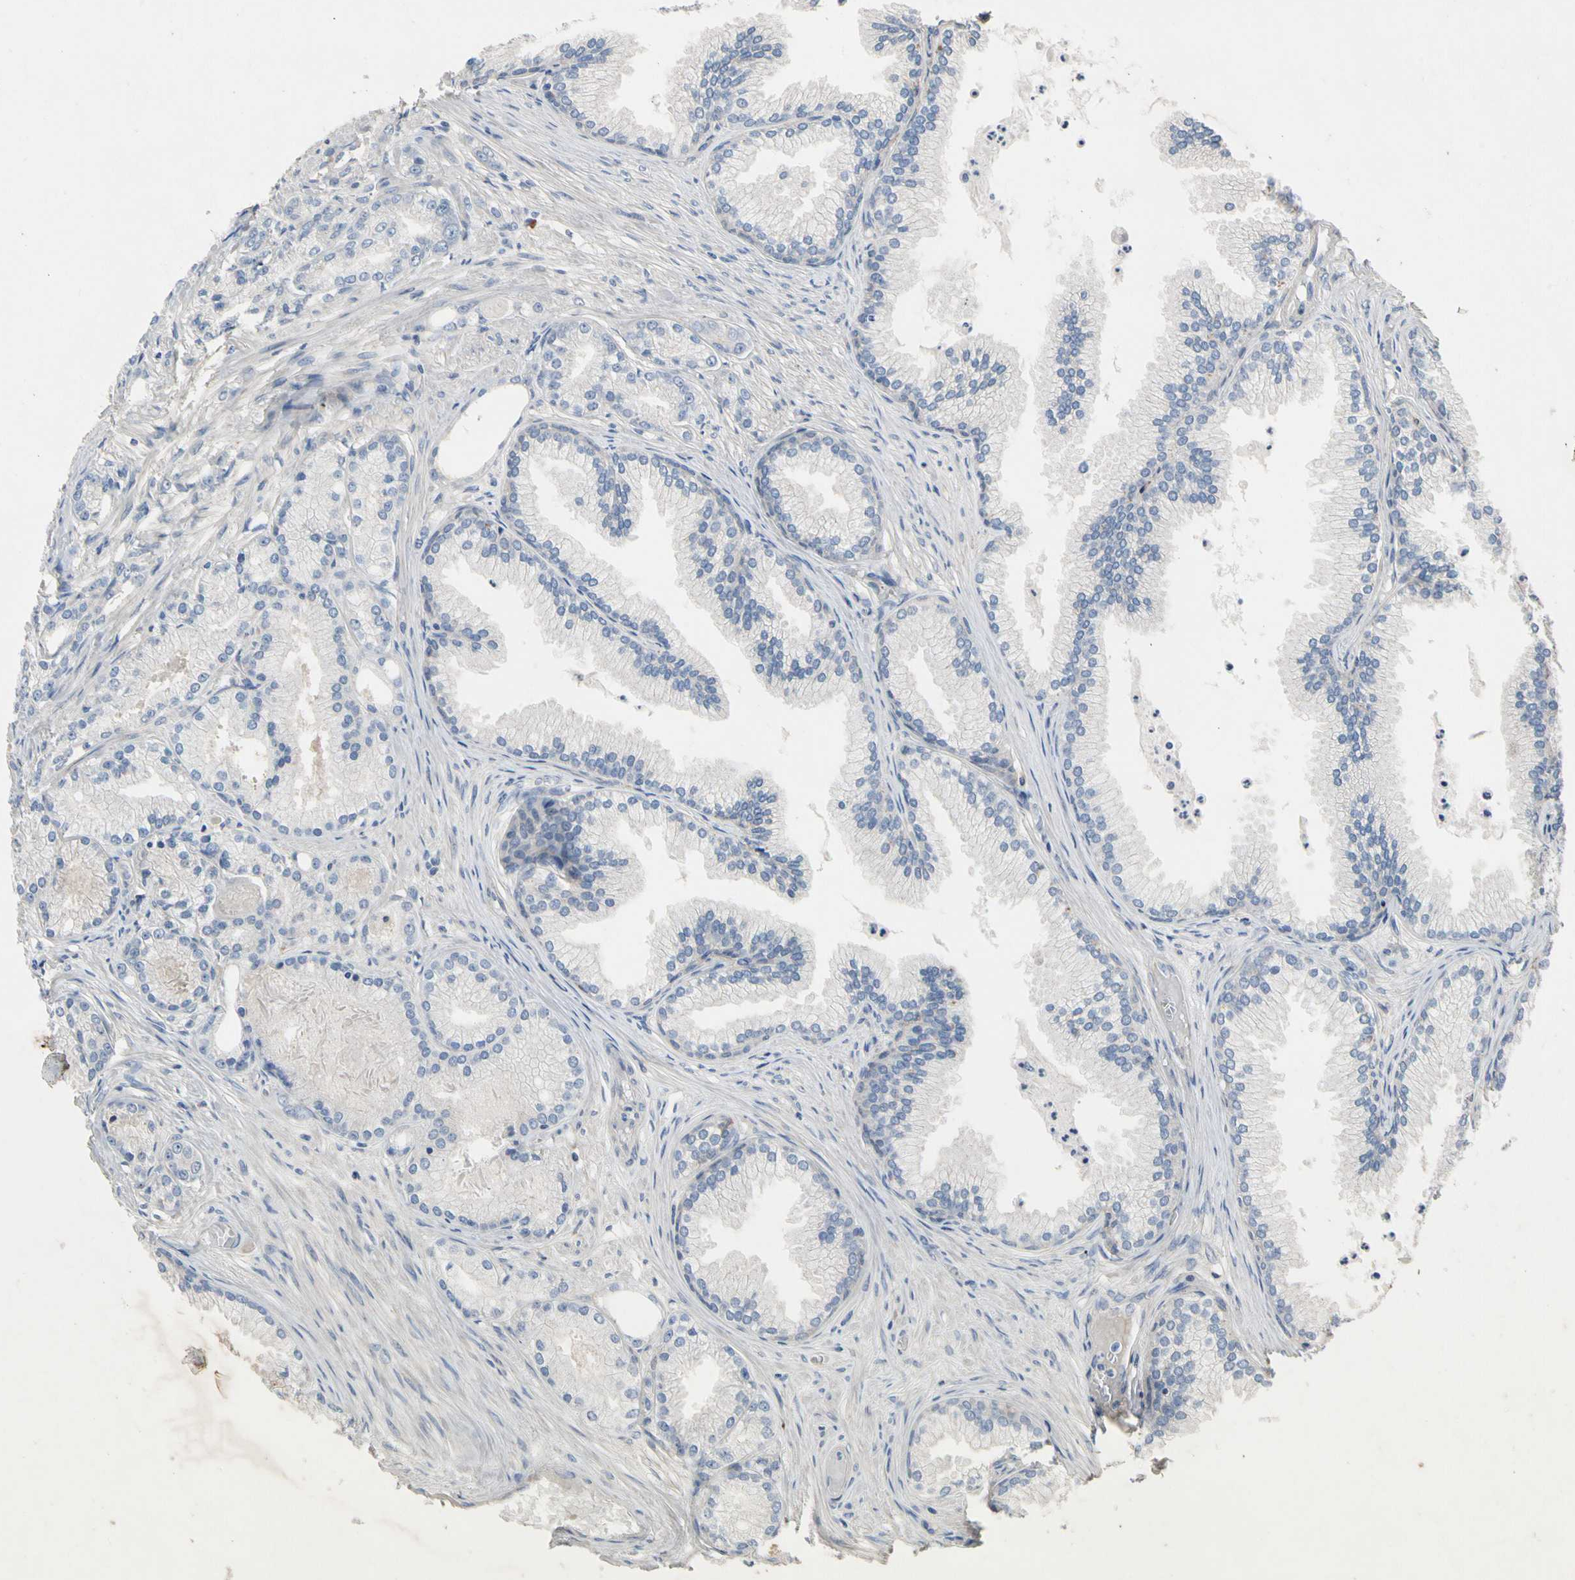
{"staining": {"intensity": "negative", "quantity": "none", "location": "none"}, "tissue": "prostate cancer", "cell_type": "Tumor cells", "image_type": "cancer", "snomed": [{"axis": "morphology", "description": "Adenocarcinoma, Low grade"}, {"axis": "topography", "description": "Prostate"}], "caption": "DAB immunohistochemical staining of prostate cancer (adenocarcinoma (low-grade)) demonstrates no significant staining in tumor cells. Nuclei are stained in blue.", "gene": "GAS6", "patient": {"sex": "male", "age": 72}}